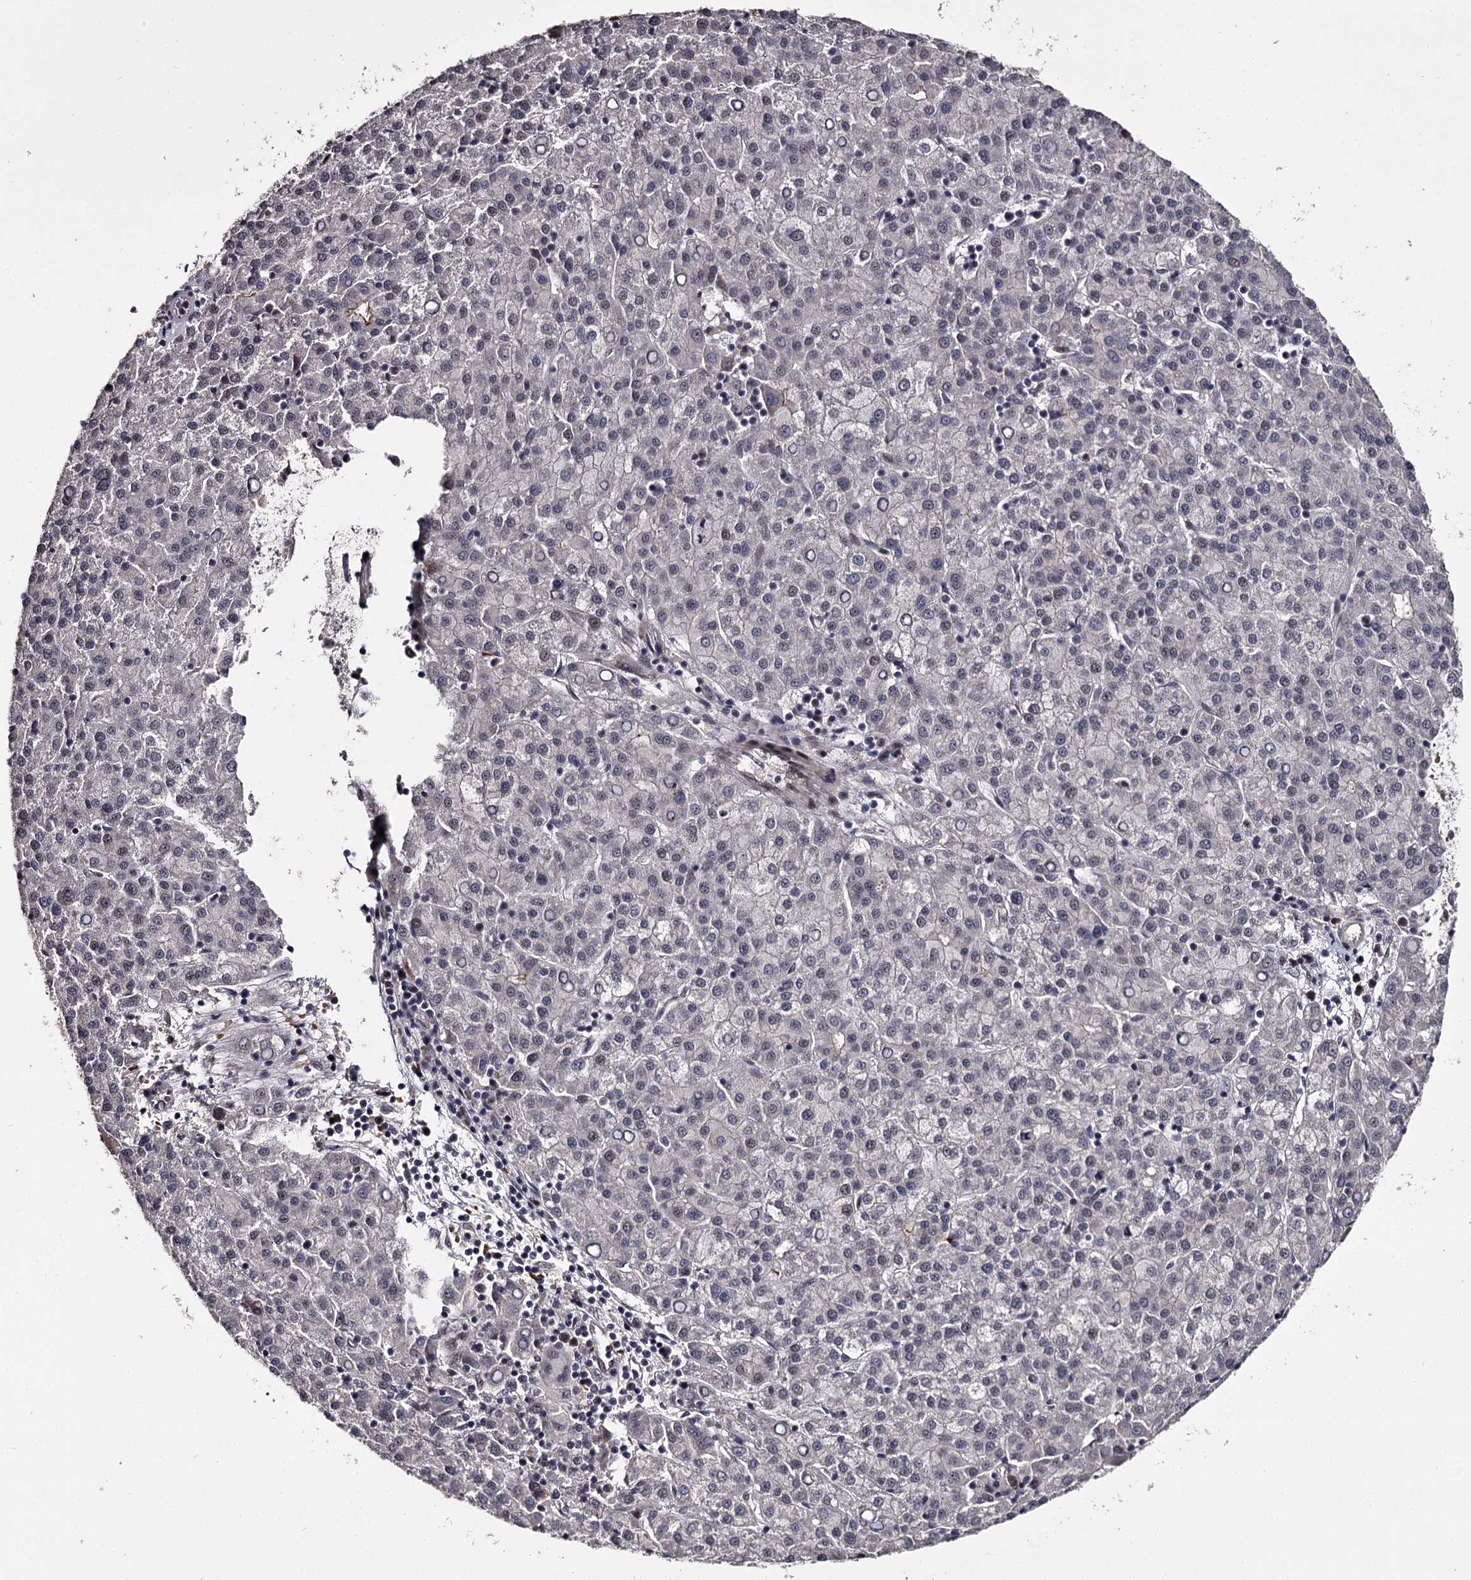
{"staining": {"intensity": "negative", "quantity": "none", "location": "none"}, "tissue": "liver cancer", "cell_type": "Tumor cells", "image_type": "cancer", "snomed": [{"axis": "morphology", "description": "Carcinoma, Hepatocellular, NOS"}, {"axis": "topography", "description": "Liver"}], "caption": "Immunohistochemistry (IHC) histopathology image of neoplastic tissue: human liver hepatocellular carcinoma stained with DAB exhibits no significant protein staining in tumor cells. (DAB immunohistochemistry (IHC), high magnification).", "gene": "RNF44", "patient": {"sex": "female", "age": 58}}